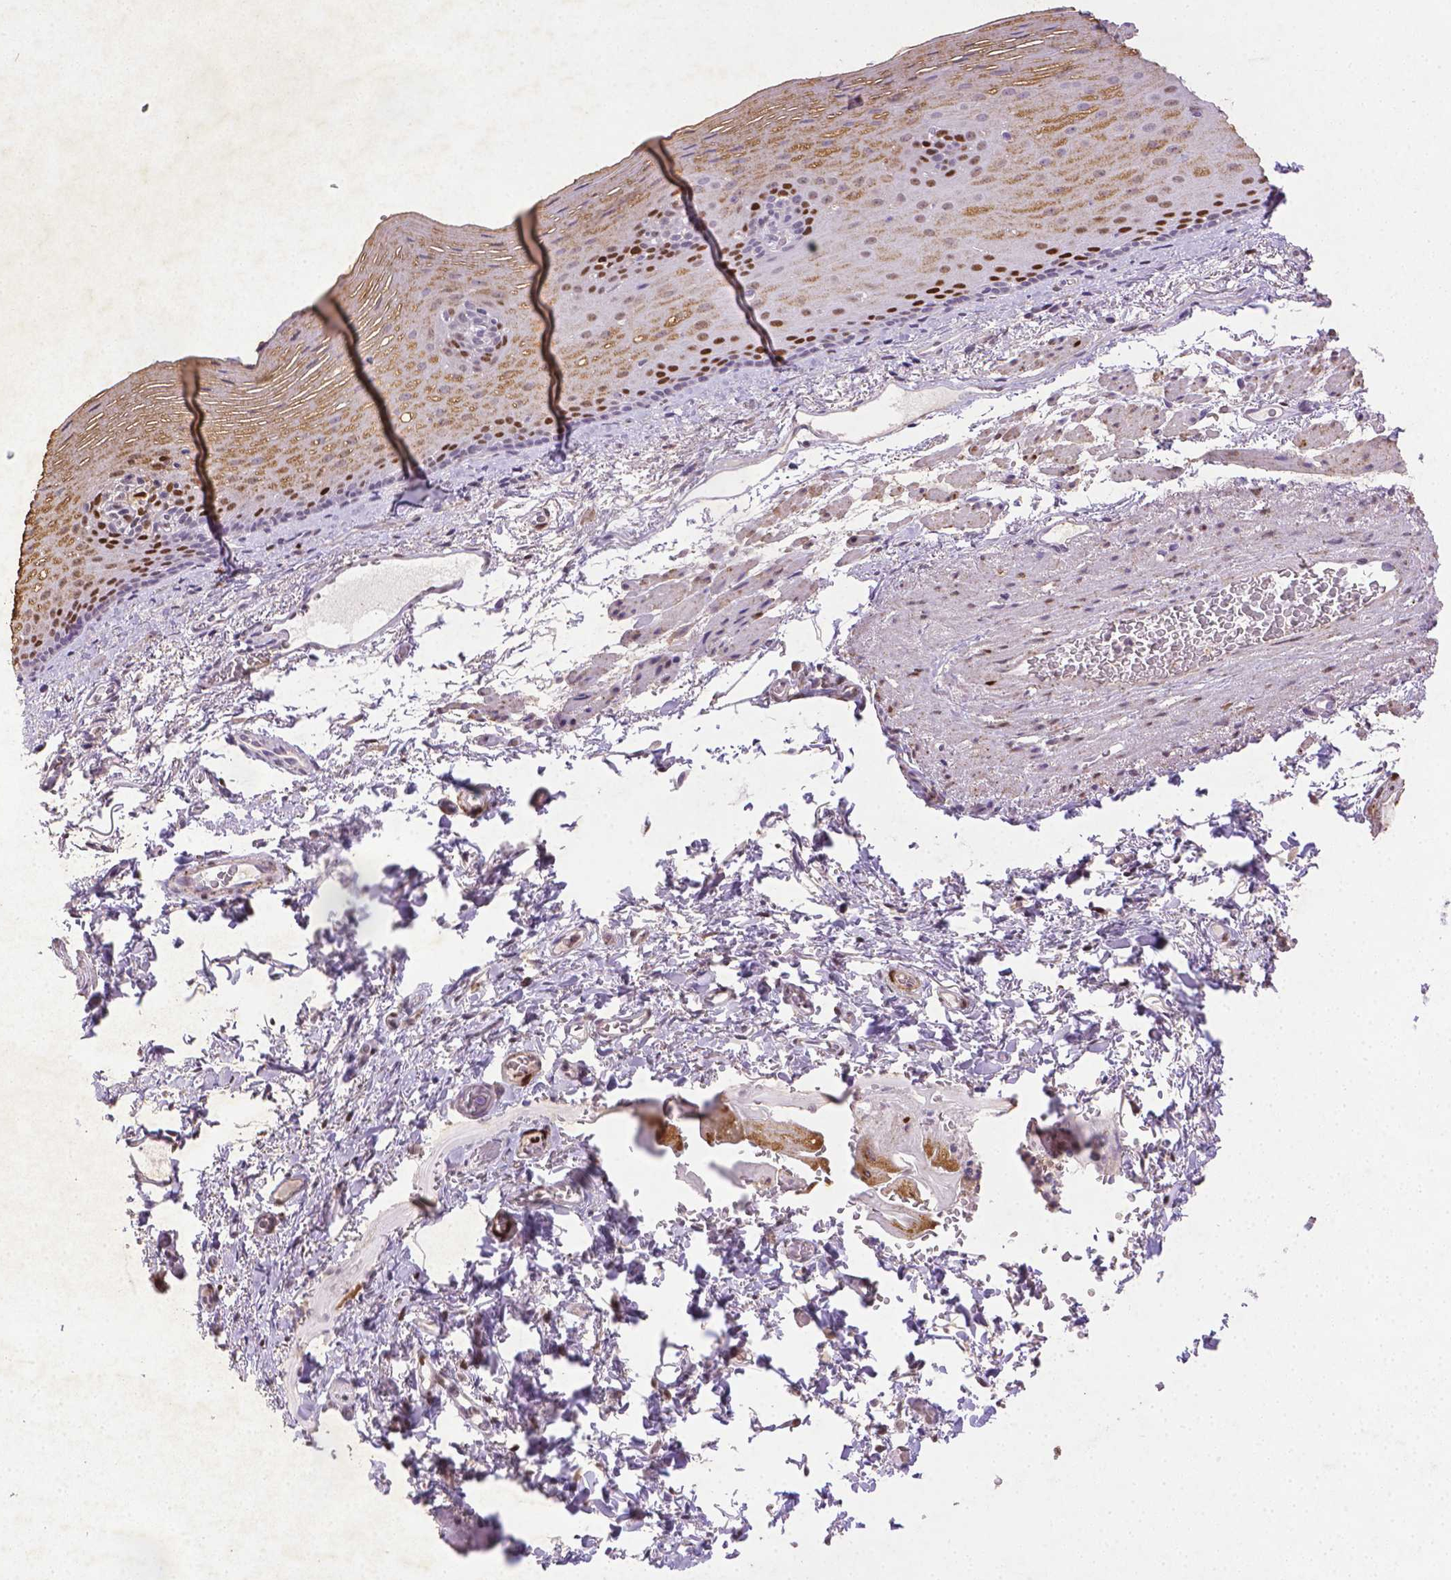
{"staining": {"intensity": "strong", "quantity": "<25%", "location": "cytoplasmic/membranous,nuclear"}, "tissue": "esophagus", "cell_type": "Squamous epithelial cells", "image_type": "normal", "snomed": [{"axis": "morphology", "description": "Normal tissue, NOS"}, {"axis": "topography", "description": "Esophagus"}], "caption": "Immunohistochemistry (IHC) (DAB) staining of normal human esophagus reveals strong cytoplasmic/membranous,nuclear protein expression in approximately <25% of squamous epithelial cells. The staining was performed using DAB (3,3'-diaminobenzidine) to visualize the protein expression in brown, while the nuclei were stained in blue with hematoxylin (Magnification: 20x).", "gene": "CDKN1A", "patient": {"sex": "male", "age": 76}}